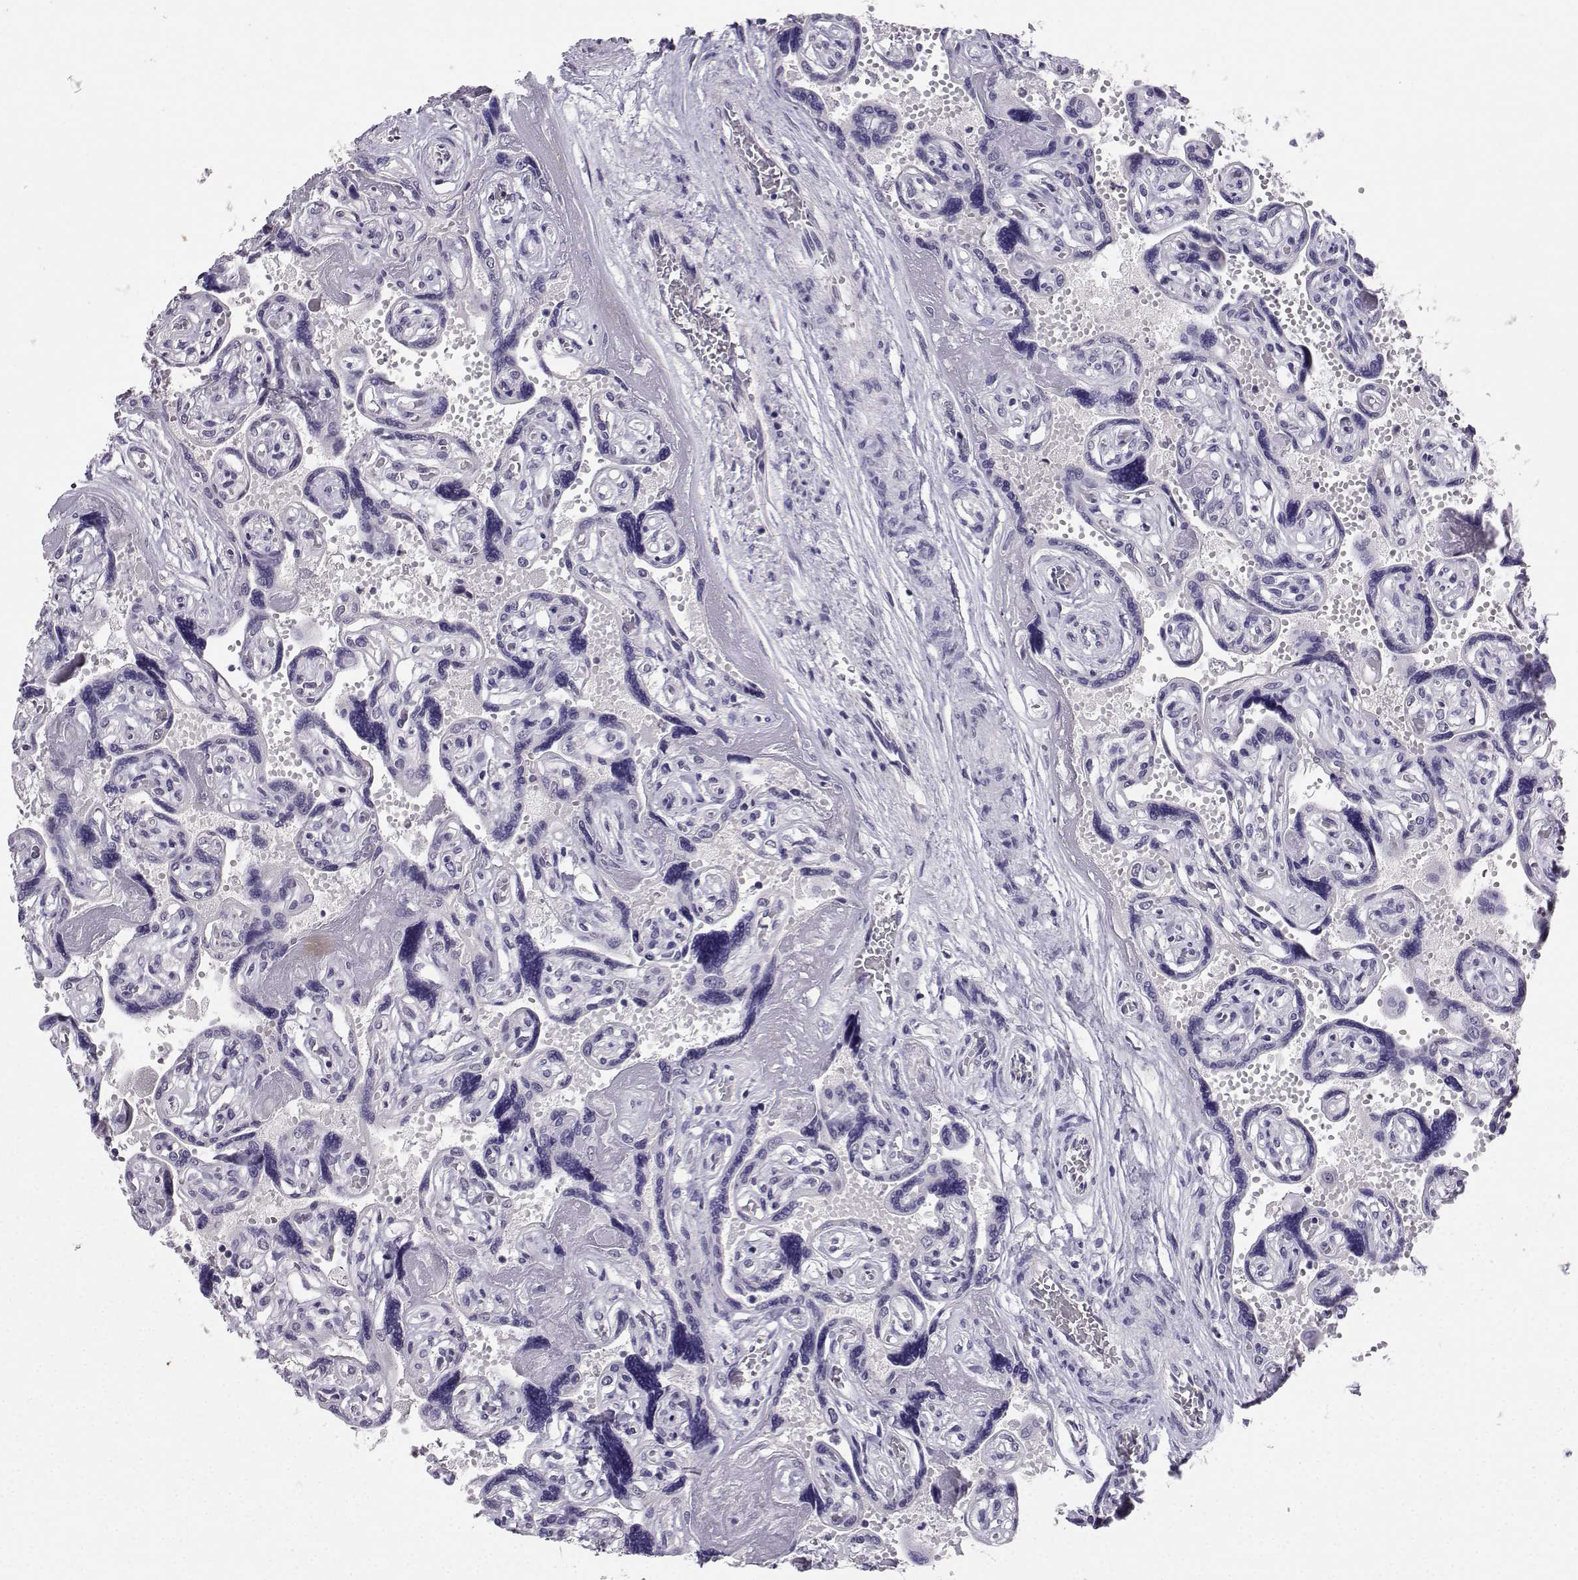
{"staining": {"intensity": "negative", "quantity": "none", "location": "none"}, "tissue": "placenta", "cell_type": "Decidual cells", "image_type": "normal", "snomed": [{"axis": "morphology", "description": "Normal tissue, NOS"}, {"axis": "topography", "description": "Placenta"}], "caption": "Placenta was stained to show a protein in brown. There is no significant positivity in decidual cells. Brightfield microscopy of immunohistochemistry (IHC) stained with DAB (3,3'-diaminobenzidine) (brown) and hematoxylin (blue), captured at high magnification.", "gene": "SPAG11A", "patient": {"sex": "female", "age": 32}}